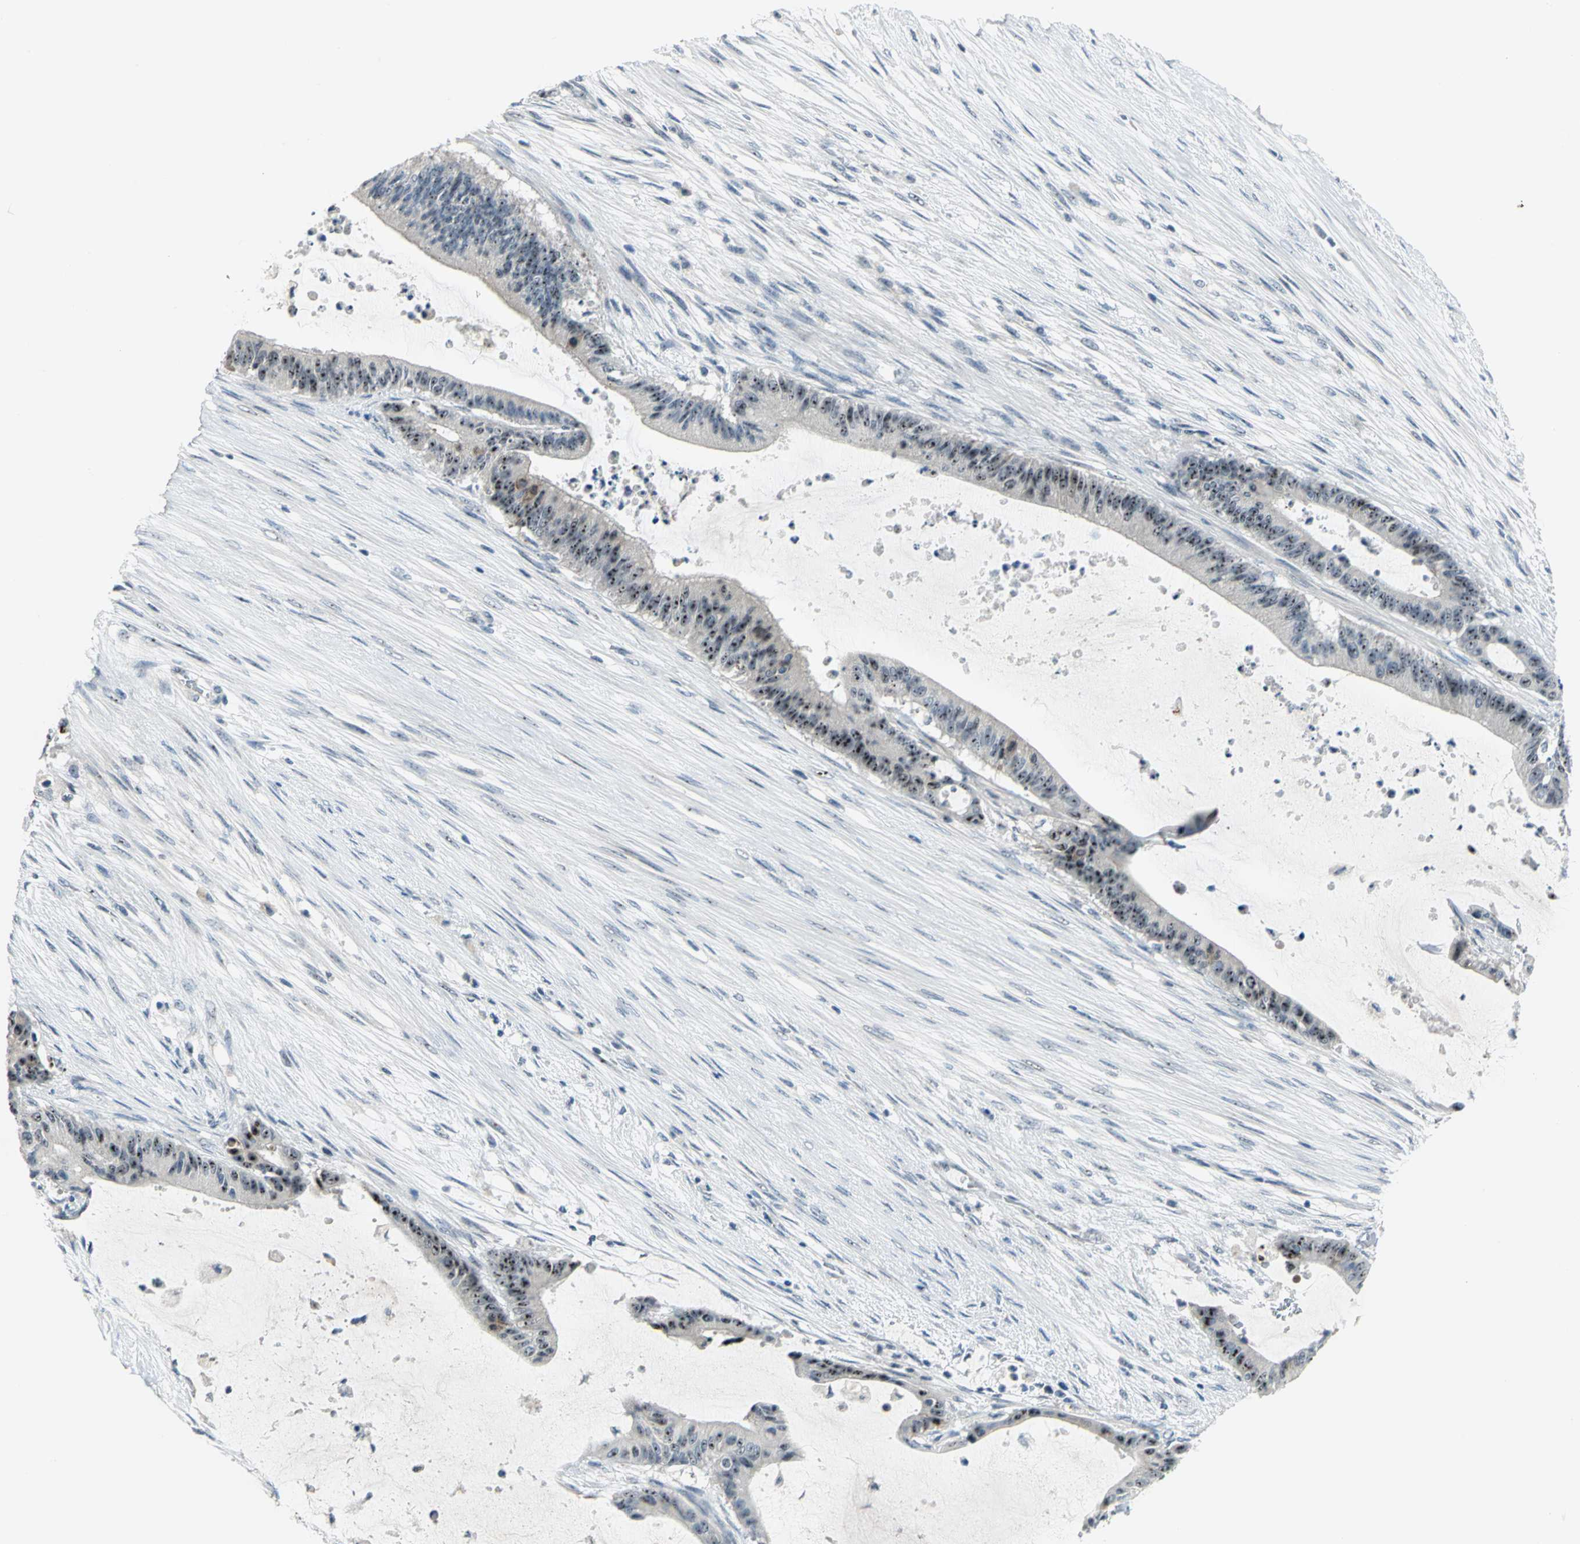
{"staining": {"intensity": "strong", "quantity": ">75%", "location": "nuclear"}, "tissue": "liver cancer", "cell_type": "Tumor cells", "image_type": "cancer", "snomed": [{"axis": "morphology", "description": "Cholangiocarcinoma"}, {"axis": "topography", "description": "Liver"}], "caption": "There is high levels of strong nuclear expression in tumor cells of liver cholangiocarcinoma, as demonstrated by immunohistochemical staining (brown color).", "gene": "MYBBP1A", "patient": {"sex": "female", "age": 73}}